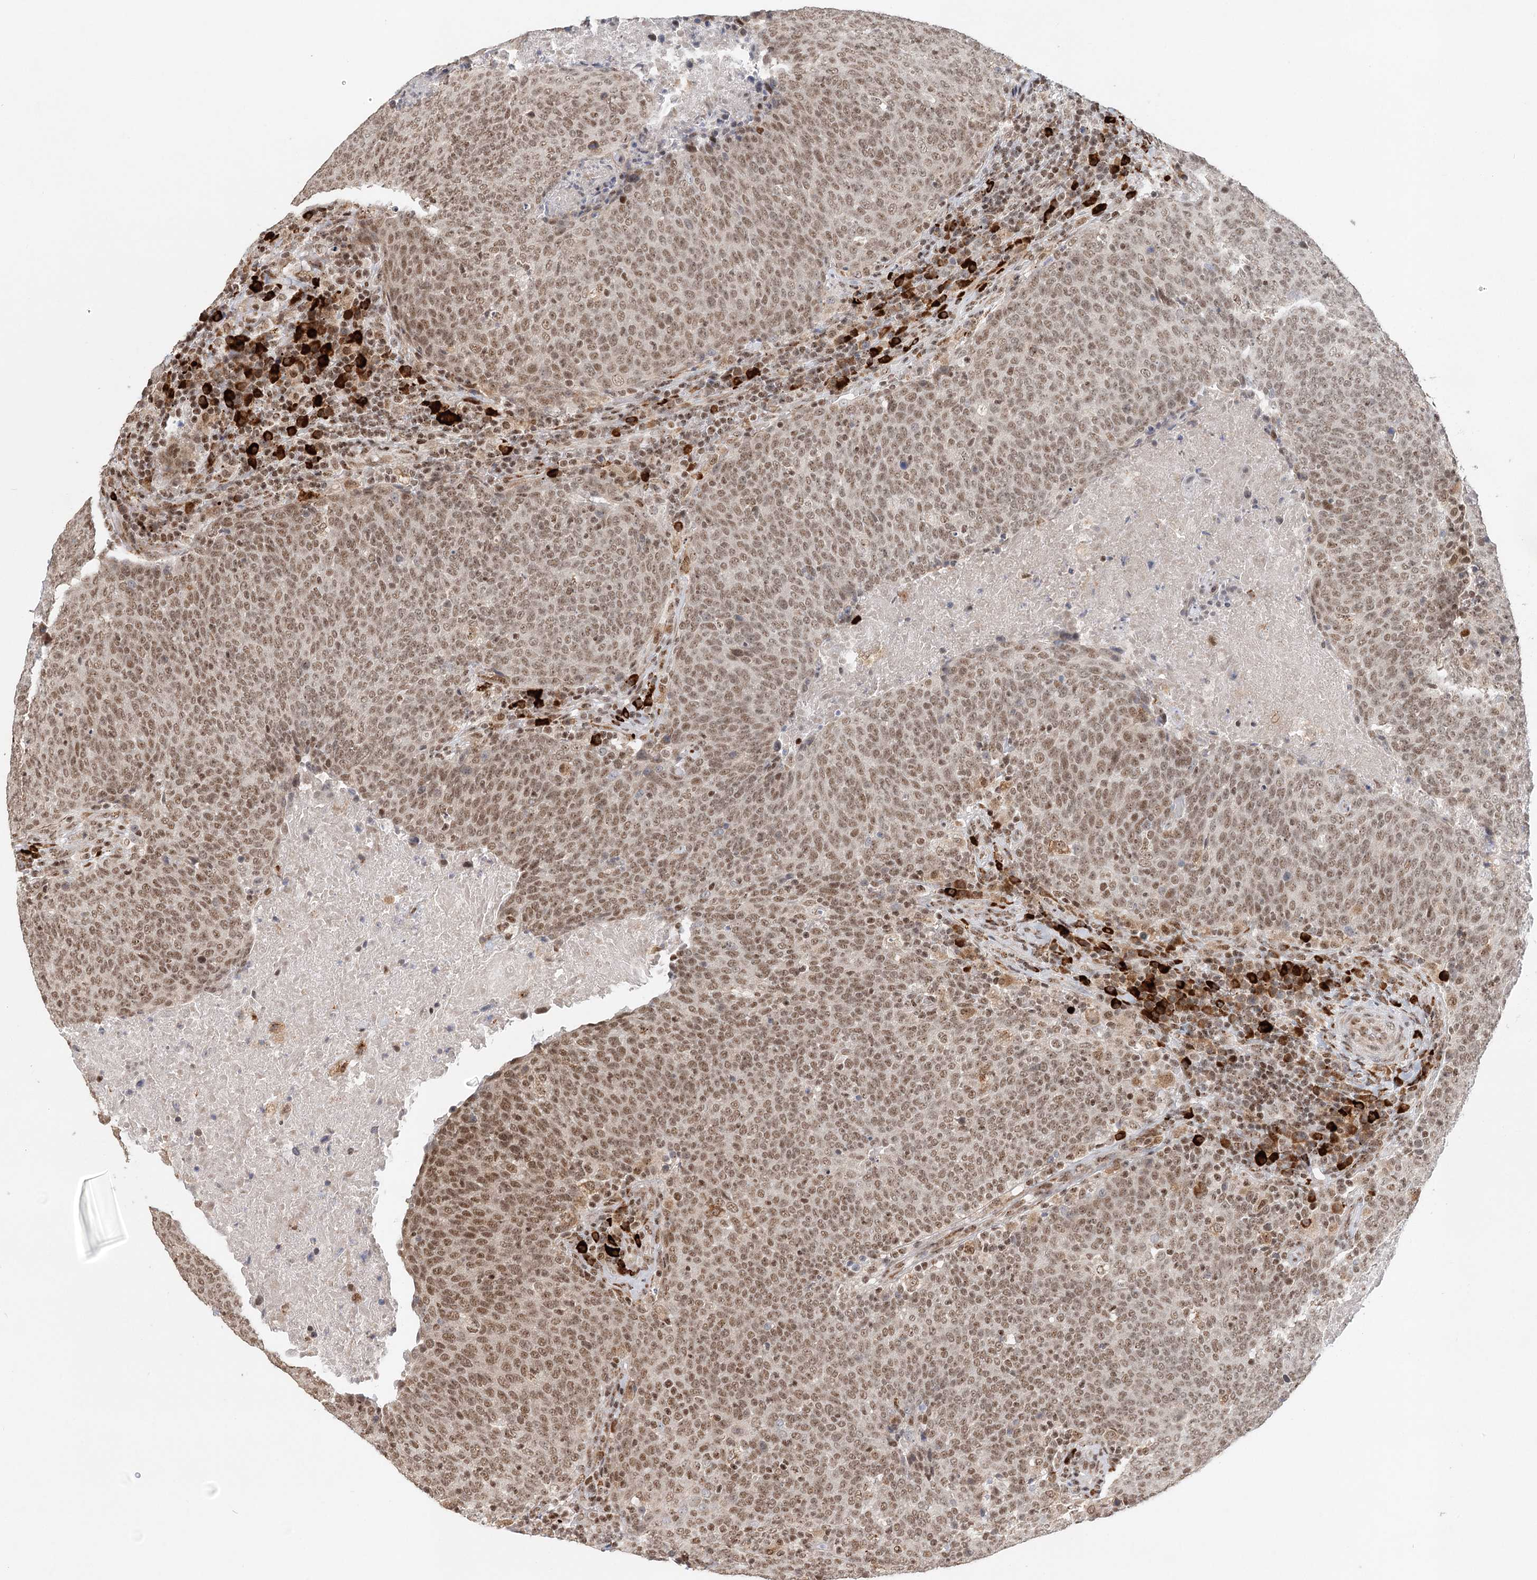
{"staining": {"intensity": "moderate", "quantity": ">75%", "location": "nuclear"}, "tissue": "head and neck cancer", "cell_type": "Tumor cells", "image_type": "cancer", "snomed": [{"axis": "morphology", "description": "Squamous cell carcinoma, NOS"}, {"axis": "morphology", "description": "Squamous cell carcinoma, metastatic, NOS"}, {"axis": "topography", "description": "Lymph node"}, {"axis": "topography", "description": "Head-Neck"}], "caption": "Brown immunohistochemical staining in human head and neck cancer exhibits moderate nuclear staining in approximately >75% of tumor cells.", "gene": "BNIP5", "patient": {"sex": "male", "age": 62}}